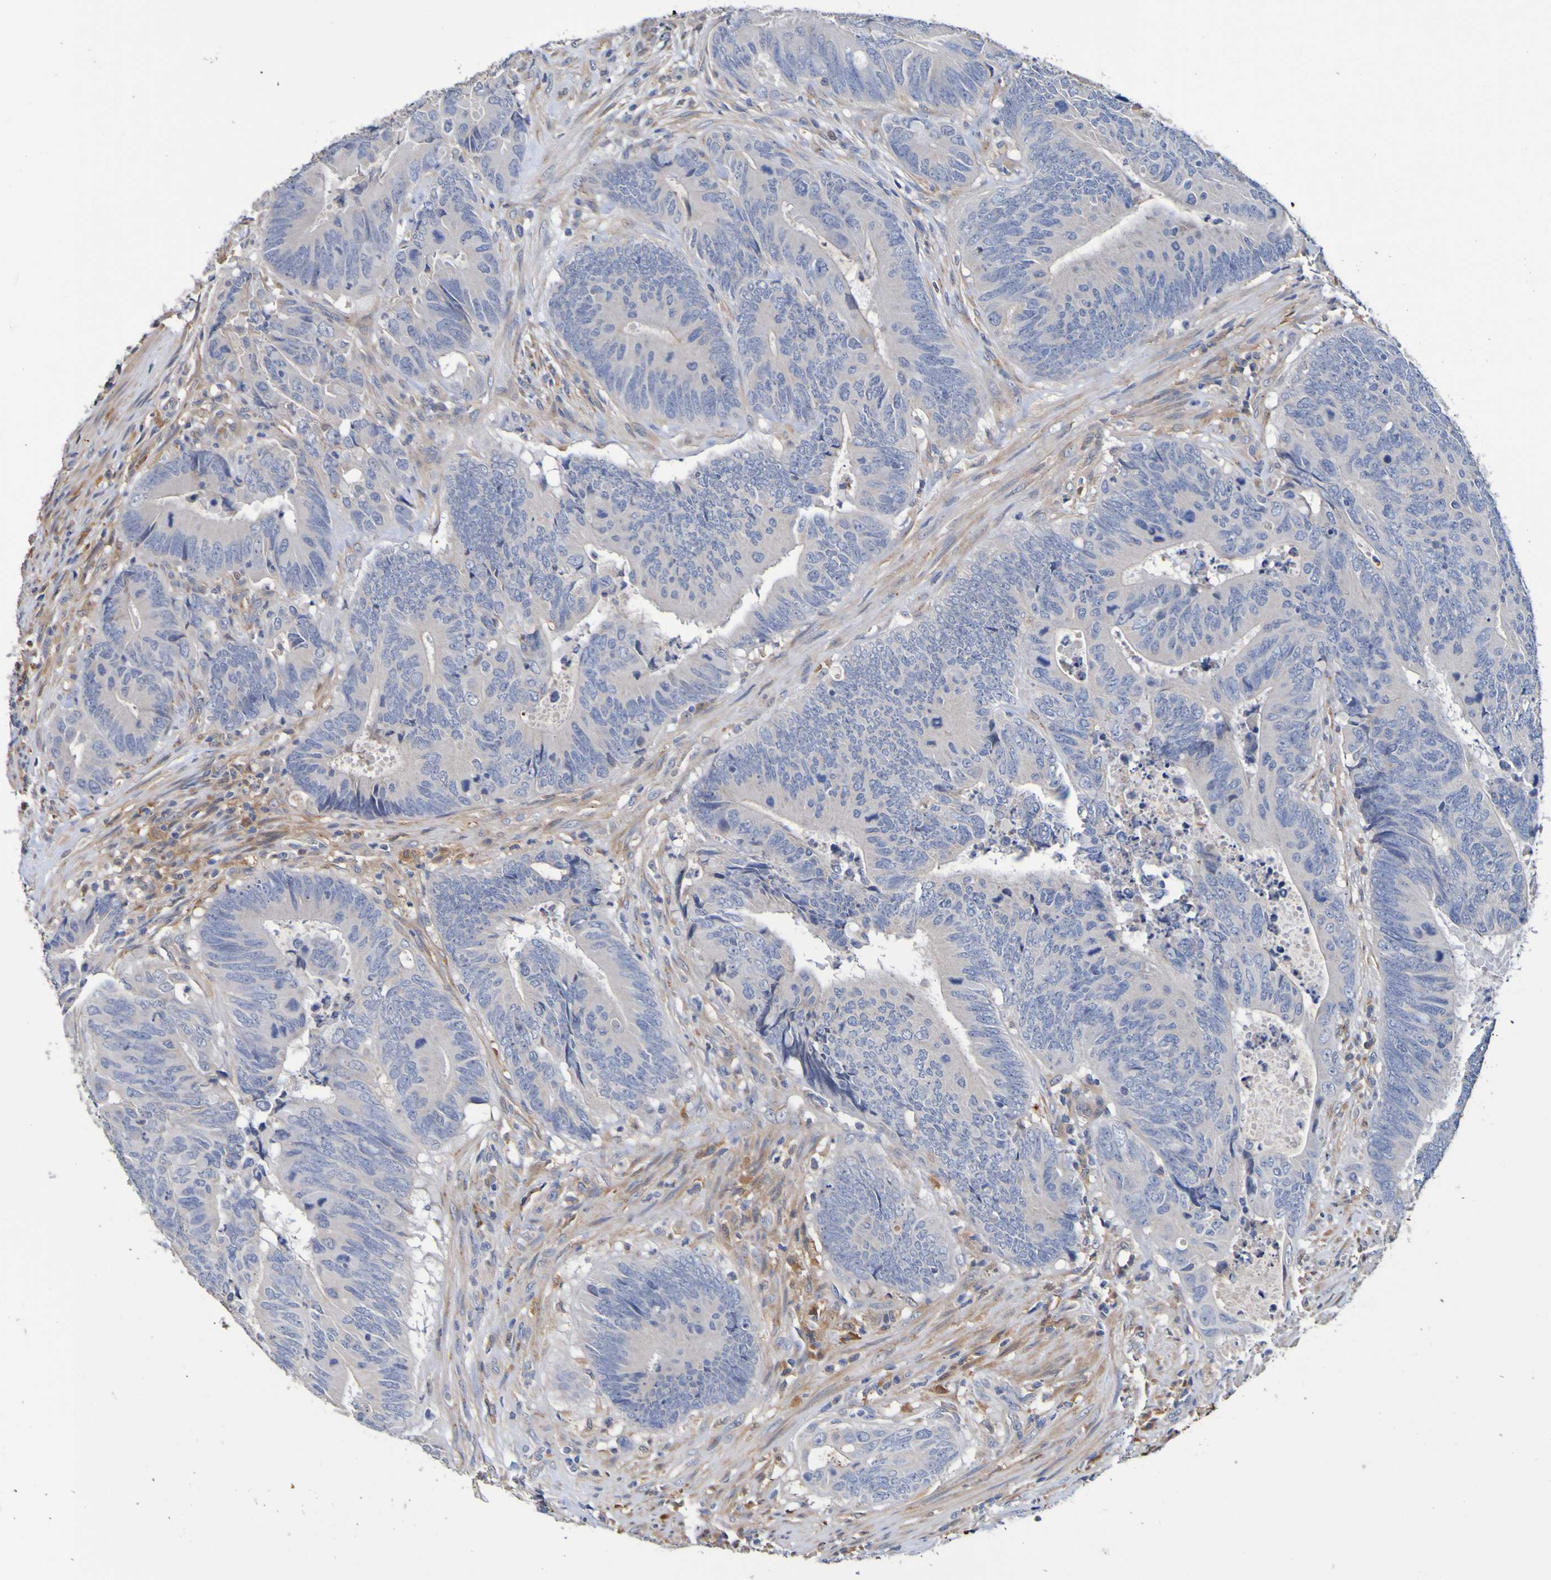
{"staining": {"intensity": "weak", "quantity": ">75%", "location": "cytoplasmic/membranous"}, "tissue": "colorectal cancer", "cell_type": "Tumor cells", "image_type": "cancer", "snomed": [{"axis": "morphology", "description": "Normal tissue, NOS"}, {"axis": "morphology", "description": "Adenocarcinoma, NOS"}, {"axis": "topography", "description": "Colon"}], "caption": "This photomicrograph shows colorectal adenocarcinoma stained with IHC to label a protein in brown. The cytoplasmic/membranous of tumor cells show weak positivity for the protein. Nuclei are counter-stained blue.", "gene": "METAP2", "patient": {"sex": "male", "age": 56}}